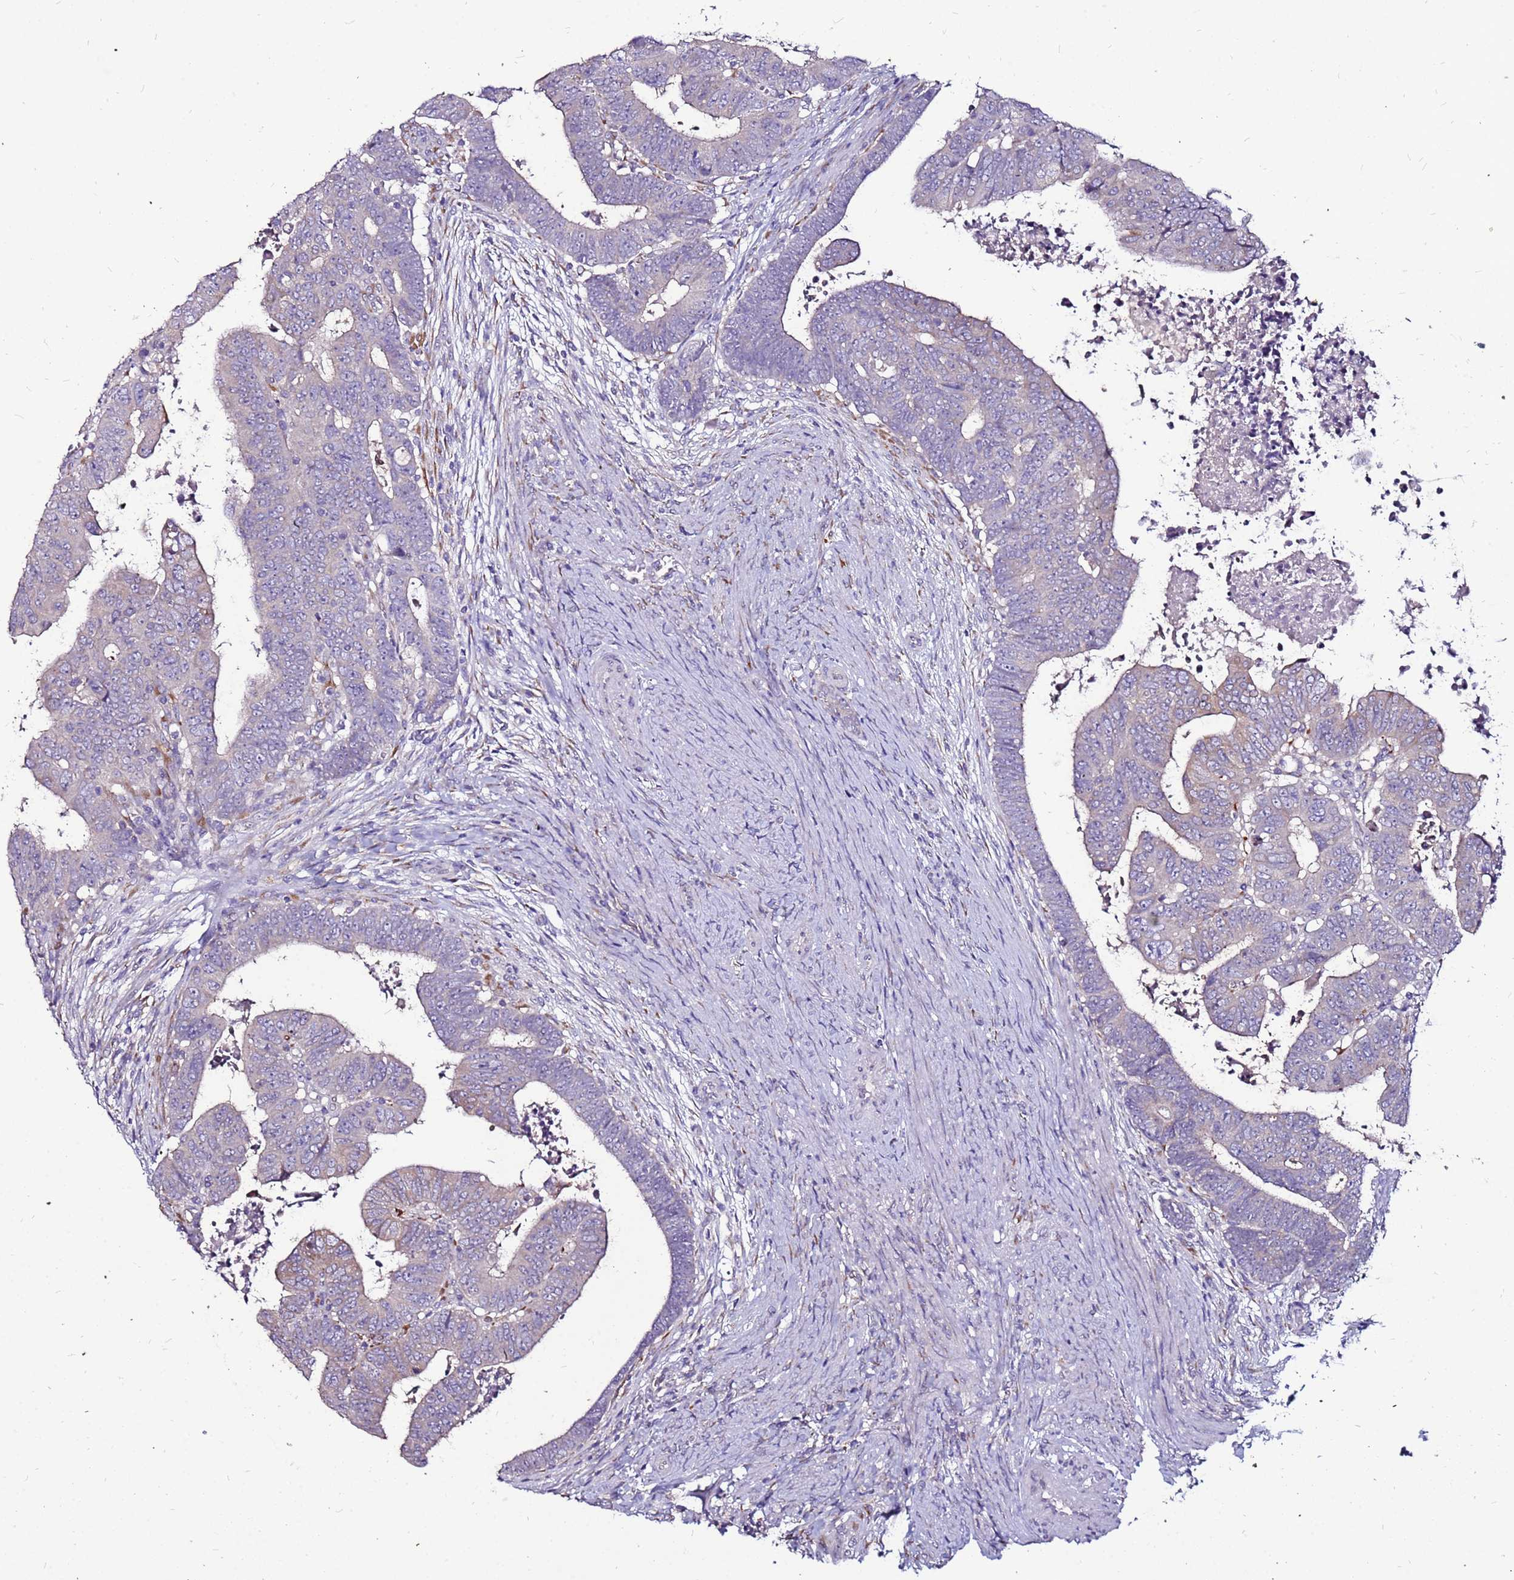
{"staining": {"intensity": "negative", "quantity": "none", "location": "none"}, "tissue": "colorectal cancer", "cell_type": "Tumor cells", "image_type": "cancer", "snomed": [{"axis": "morphology", "description": "Normal tissue, NOS"}, {"axis": "morphology", "description": "Adenocarcinoma, NOS"}, {"axis": "topography", "description": "Rectum"}], "caption": "This is an immunohistochemistry (IHC) image of colorectal adenocarcinoma. There is no positivity in tumor cells.", "gene": "SLC44A3", "patient": {"sex": "female", "age": 65}}